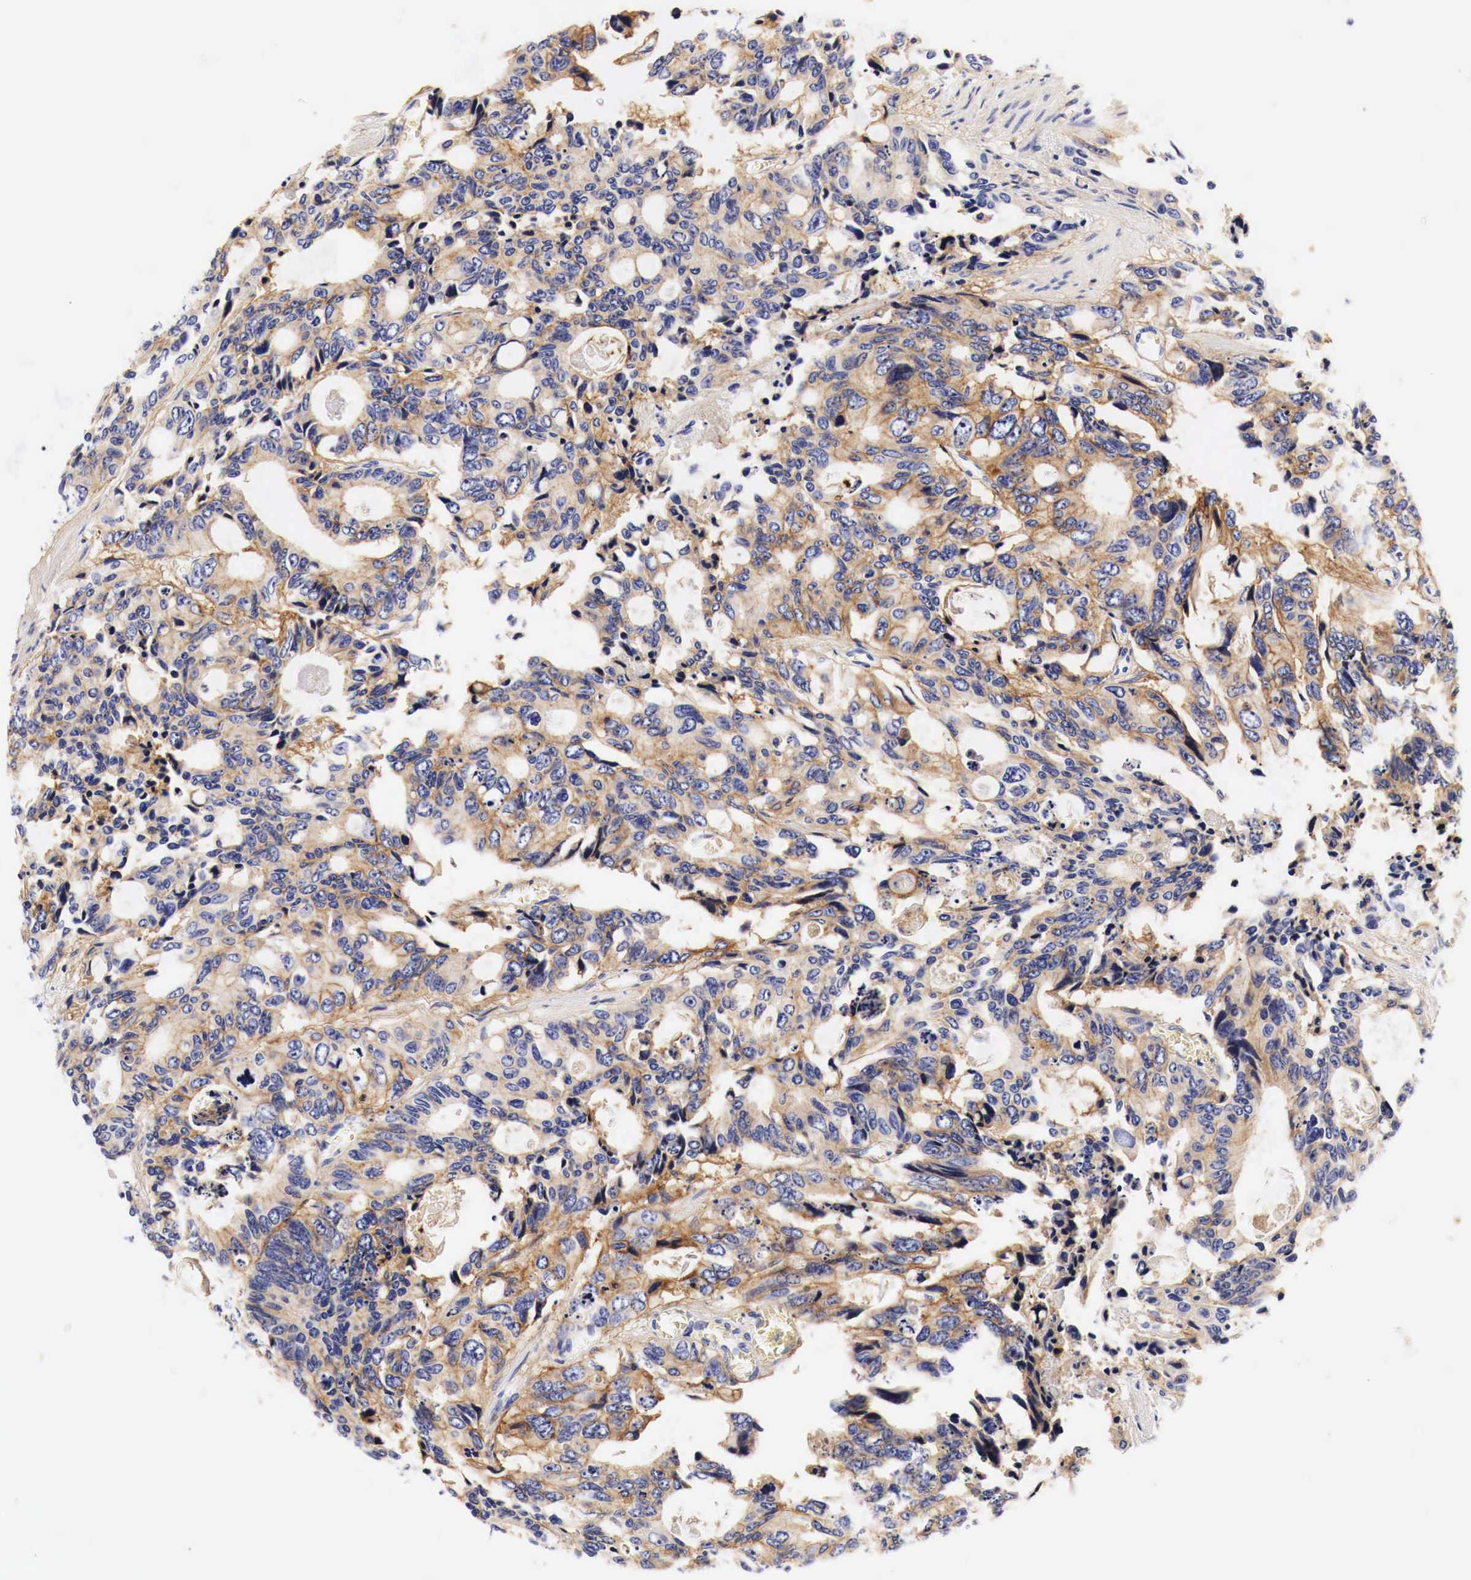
{"staining": {"intensity": "moderate", "quantity": "<25%", "location": "cytoplasmic/membranous"}, "tissue": "colorectal cancer", "cell_type": "Tumor cells", "image_type": "cancer", "snomed": [{"axis": "morphology", "description": "Adenocarcinoma, NOS"}, {"axis": "topography", "description": "Rectum"}], "caption": "Protein expression analysis of adenocarcinoma (colorectal) reveals moderate cytoplasmic/membranous staining in approximately <25% of tumor cells. The protein is stained brown, and the nuclei are stained in blue (DAB IHC with brightfield microscopy, high magnification).", "gene": "EGFR", "patient": {"sex": "male", "age": 76}}